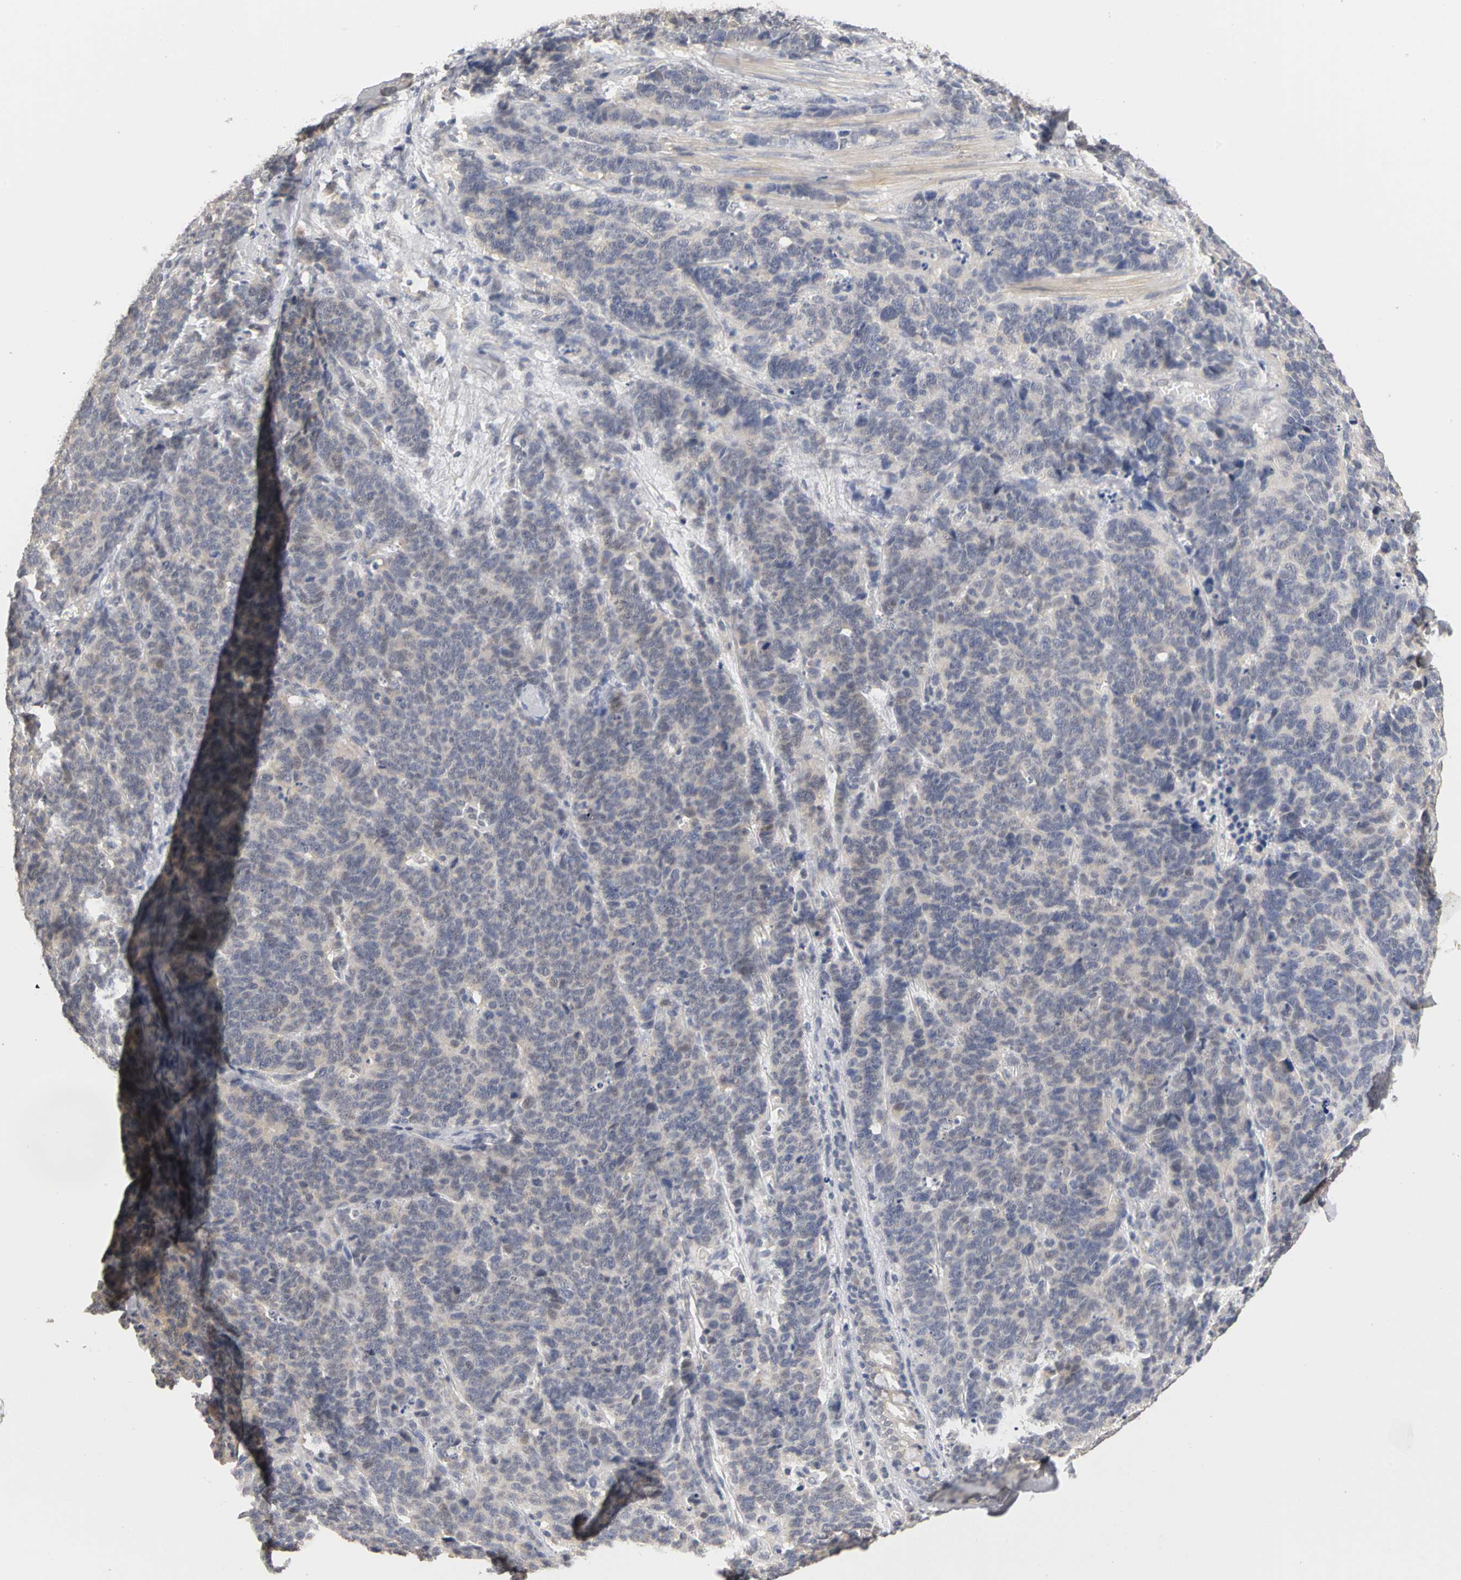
{"staining": {"intensity": "negative", "quantity": "none", "location": "none"}, "tissue": "lung cancer", "cell_type": "Tumor cells", "image_type": "cancer", "snomed": [{"axis": "morphology", "description": "Neoplasm, malignant, NOS"}, {"axis": "topography", "description": "Lung"}], "caption": "High power microscopy photomicrograph of an immunohistochemistry (IHC) histopathology image of lung cancer (malignant neoplasm), revealing no significant expression in tumor cells.", "gene": "PGR", "patient": {"sex": "female", "age": 58}}